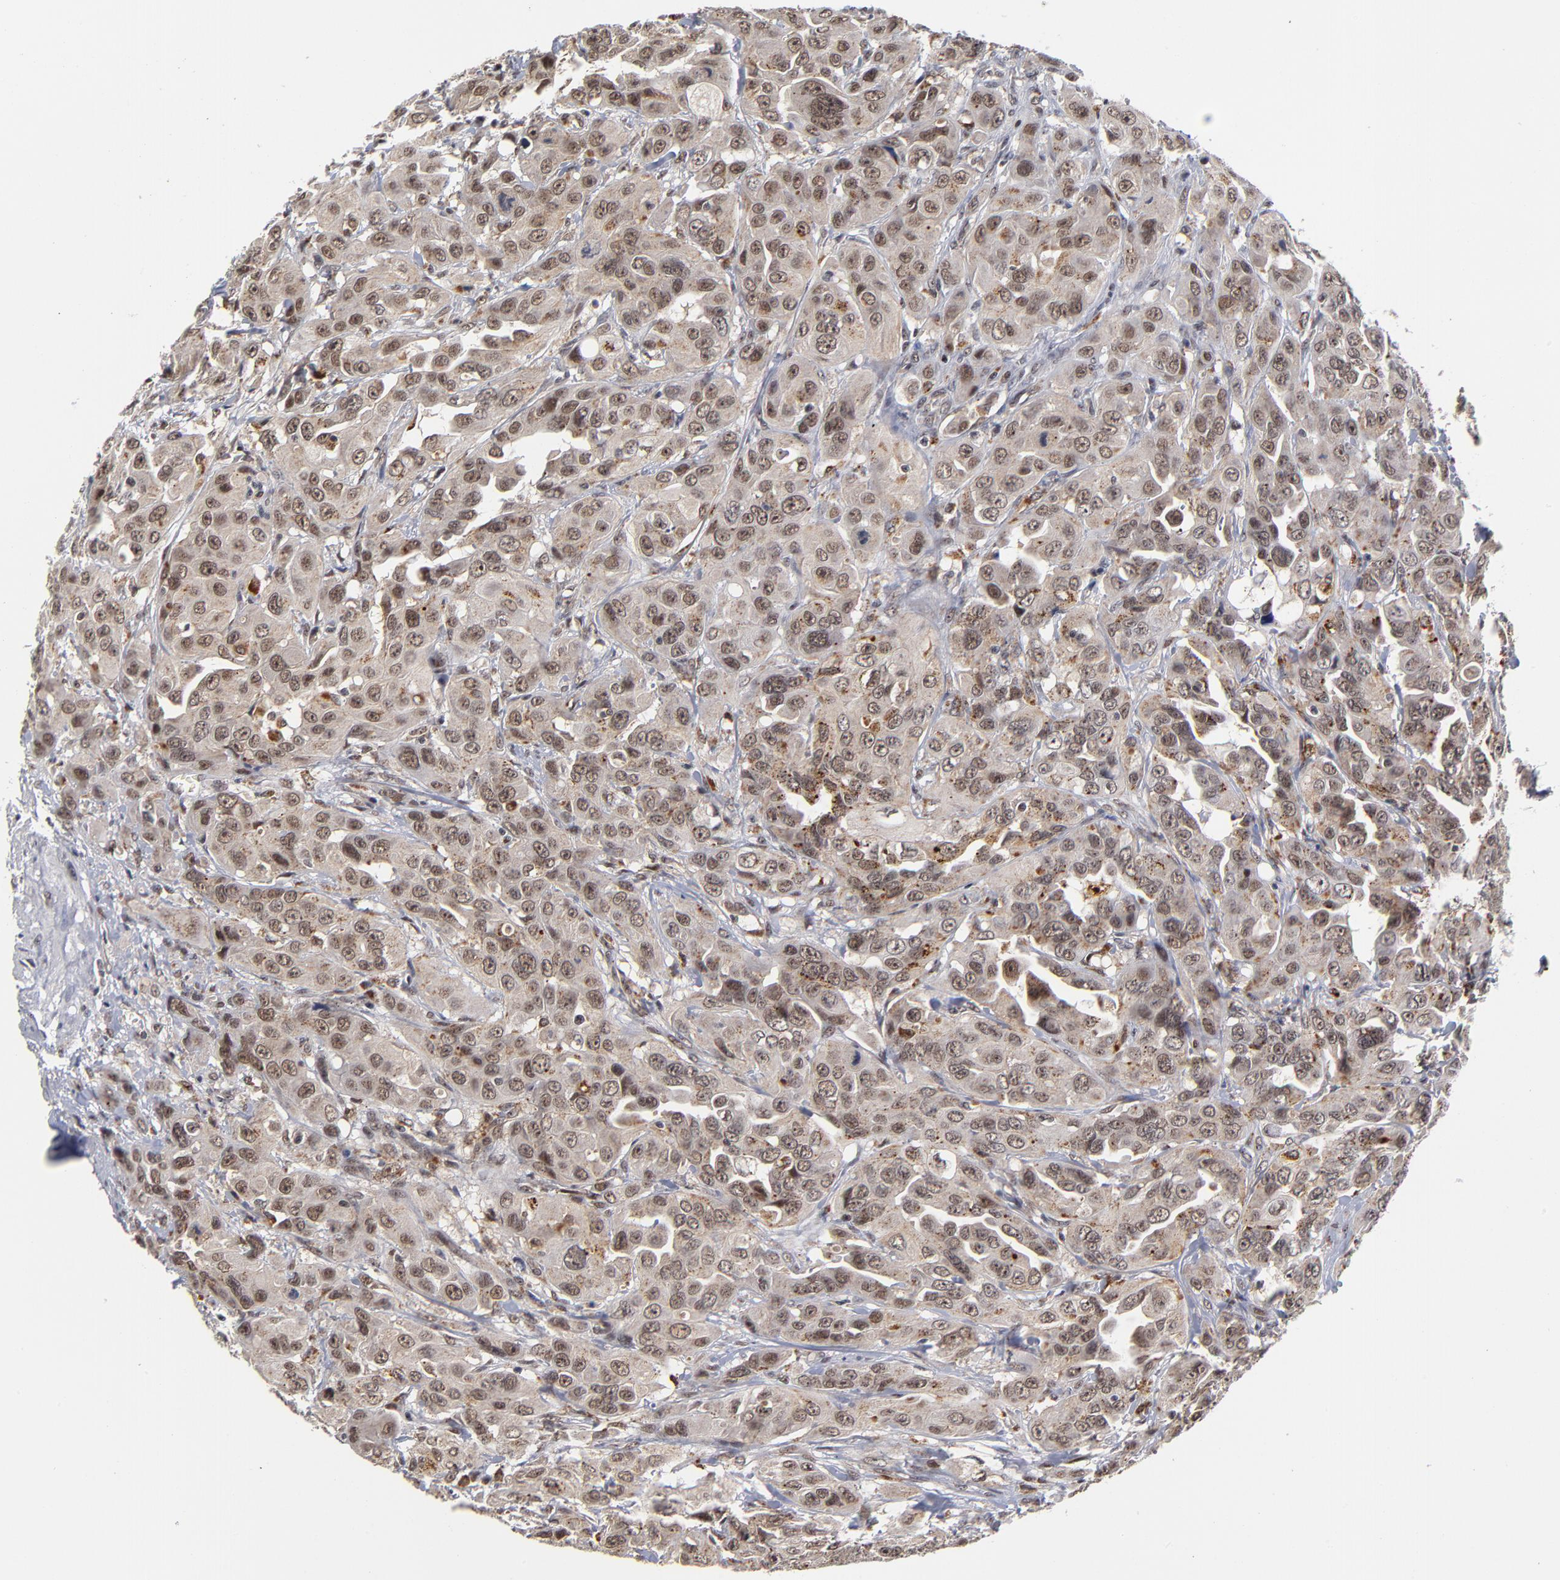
{"staining": {"intensity": "moderate", "quantity": ">75%", "location": "nuclear"}, "tissue": "urothelial cancer", "cell_type": "Tumor cells", "image_type": "cancer", "snomed": [{"axis": "morphology", "description": "Urothelial carcinoma, High grade"}, {"axis": "topography", "description": "Urinary bladder"}], "caption": "A high-resolution histopathology image shows immunohistochemistry (IHC) staining of urothelial carcinoma (high-grade), which exhibits moderate nuclear expression in about >75% of tumor cells.", "gene": "ZNF419", "patient": {"sex": "male", "age": 73}}